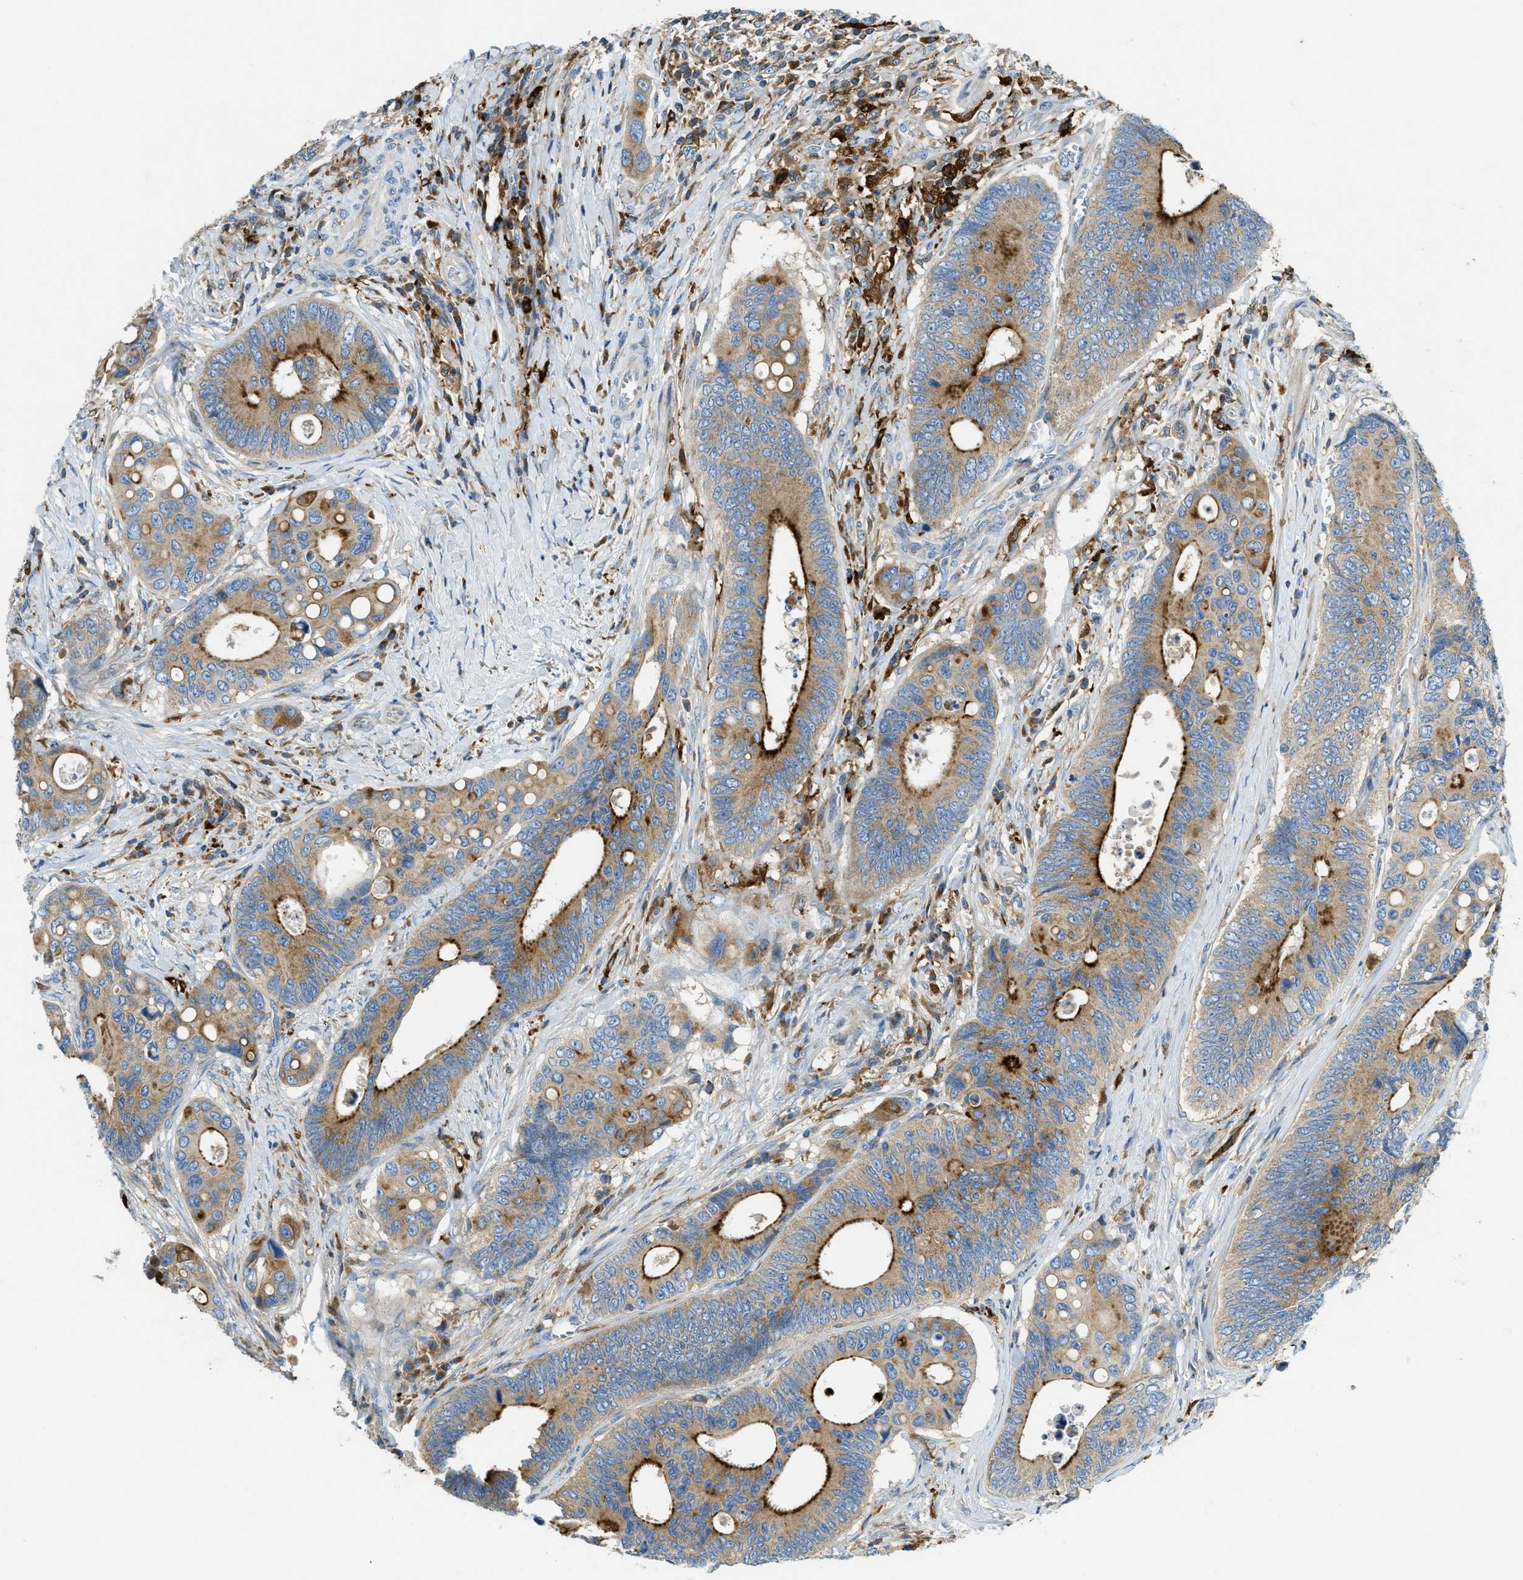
{"staining": {"intensity": "strong", "quantity": "<25%", "location": "cytoplasmic/membranous"}, "tissue": "colorectal cancer", "cell_type": "Tumor cells", "image_type": "cancer", "snomed": [{"axis": "morphology", "description": "Inflammation, NOS"}, {"axis": "morphology", "description": "Adenocarcinoma, NOS"}, {"axis": "topography", "description": "Colon"}], "caption": "Tumor cells show medium levels of strong cytoplasmic/membranous expression in approximately <25% of cells in human adenocarcinoma (colorectal). Nuclei are stained in blue.", "gene": "RFFL", "patient": {"sex": "male", "age": 72}}